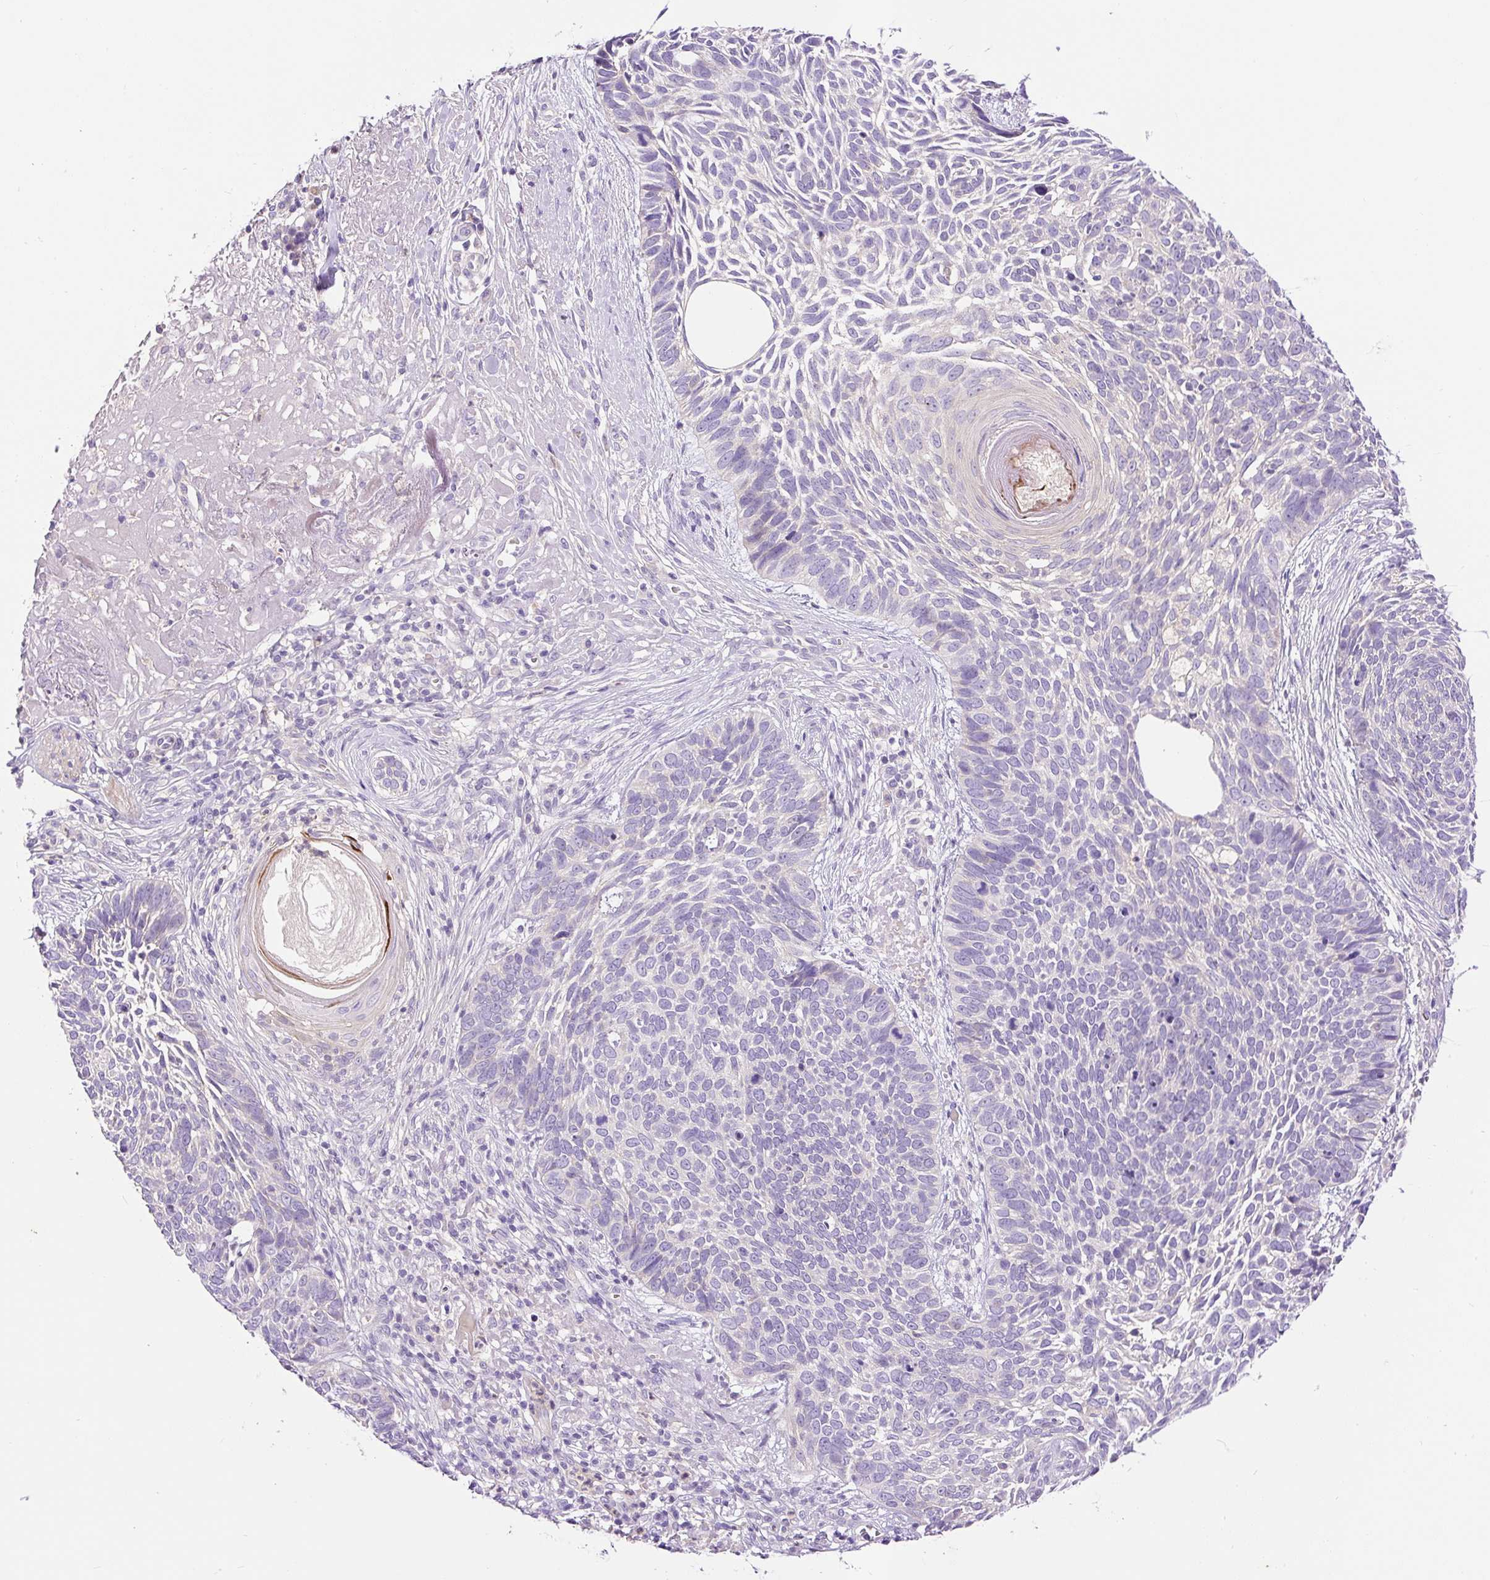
{"staining": {"intensity": "negative", "quantity": "none", "location": "none"}, "tissue": "skin cancer", "cell_type": "Tumor cells", "image_type": "cancer", "snomed": [{"axis": "morphology", "description": "Basal cell carcinoma"}, {"axis": "topography", "description": "Skin"}, {"axis": "topography", "description": "Skin of face"}], "caption": "This image is of skin cancer (basal cell carcinoma) stained with IHC to label a protein in brown with the nuclei are counter-stained blue. There is no positivity in tumor cells.", "gene": "LHFPL5", "patient": {"sex": "female", "age": 95}}